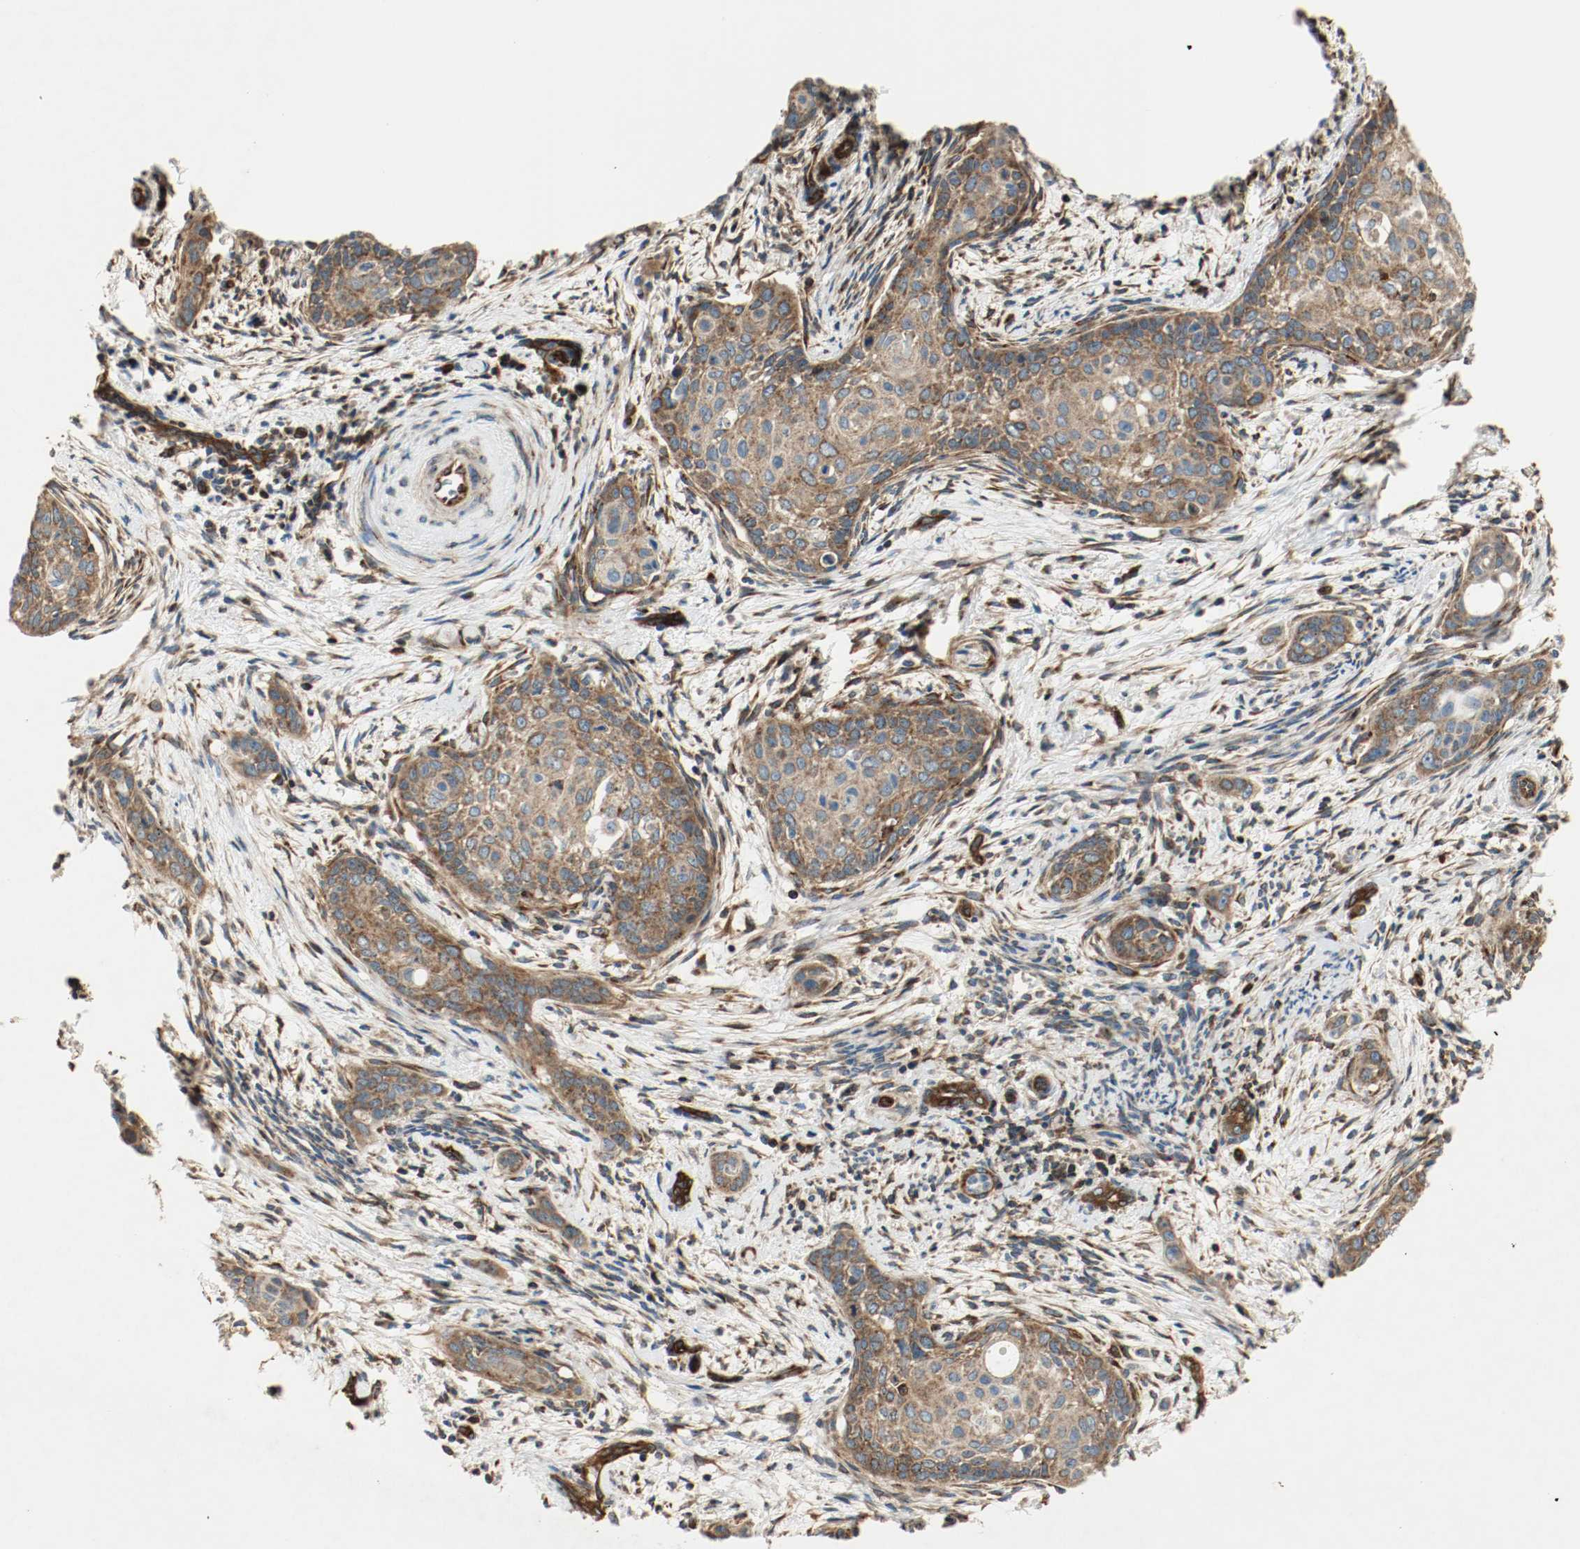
{"staining": {"intensity": "strong", "quantity": ">75%", "location": "cytoplasmic/membranous"}, "tissue": "cervical cancer", "cell_type": "Tumor cells", "image_type": "cancer", "snomed": [{"axis": "morphology", "description": "Squamous cell carcinoma, NOS"}, {"axis": "topography", "description": "Cervix"}], "caption": "Immunohistochemical staining of human squamous cell carcinoma (cervical) reveals high levels of strong cytoplasmic/membranous protein expression in approximately >75% of tumor cells.", "gene": "PLCG1", "patient": {"sex": "female", "age": 33}}